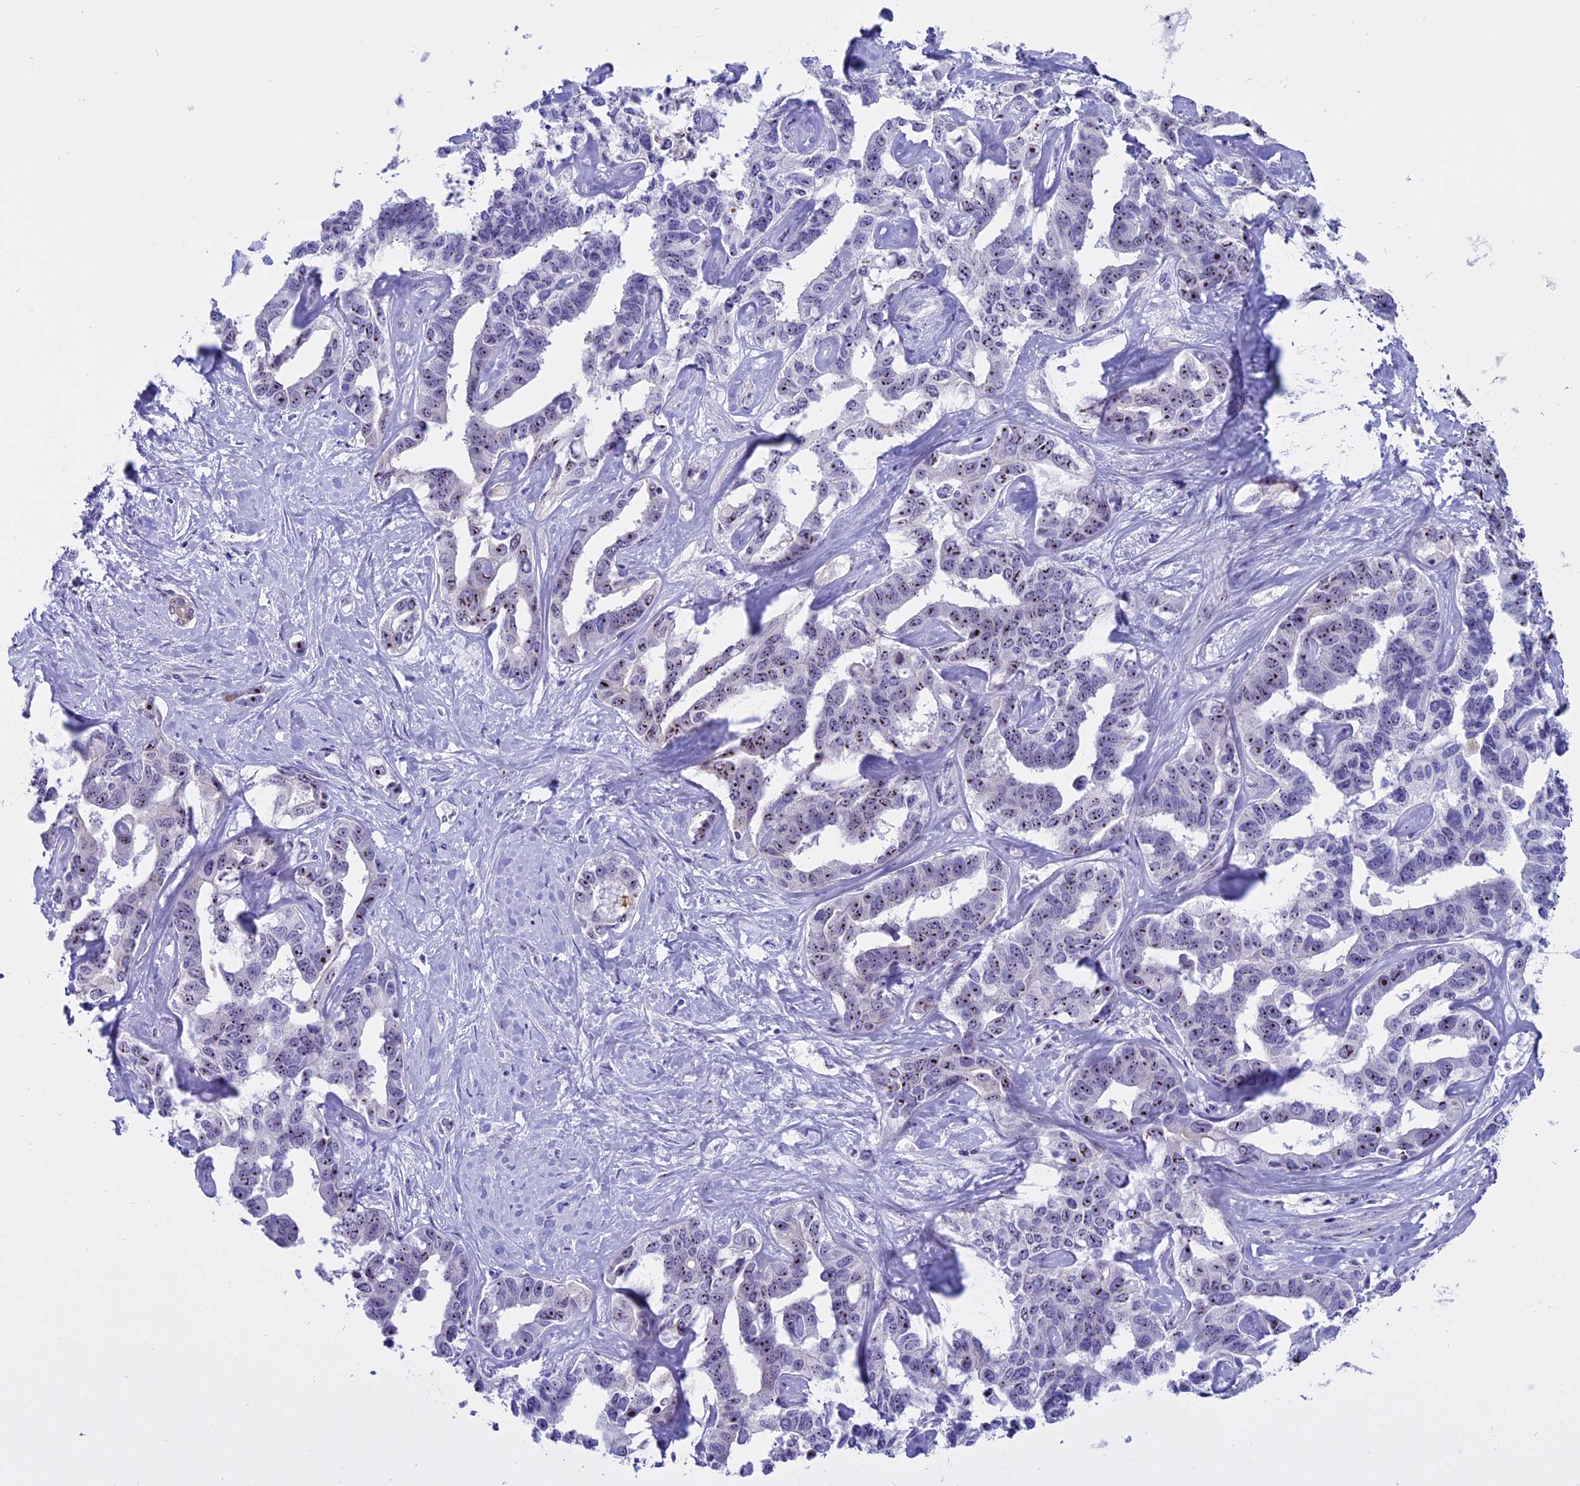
{"staining": {"intensity": "moderate", "quantity": ">75%", "location": "nuclear"}, "tissue": "liver cancer", "cell_type": "Tumor cells", "image_type": "cancer", "snomed": [{"axis": "morphology", "description": "Cholangiocarcinoma"}, {"axis": "topography", "description": "Liver"}], "caption": "This micrograph reveals IHC staining of liver cancer (cholangiocarcinoma), with medium moderate nuclear staining in approximately >75% of tumor cells.", "gene": "TBL3", "patient": {"sex": "male", "age": 59}}